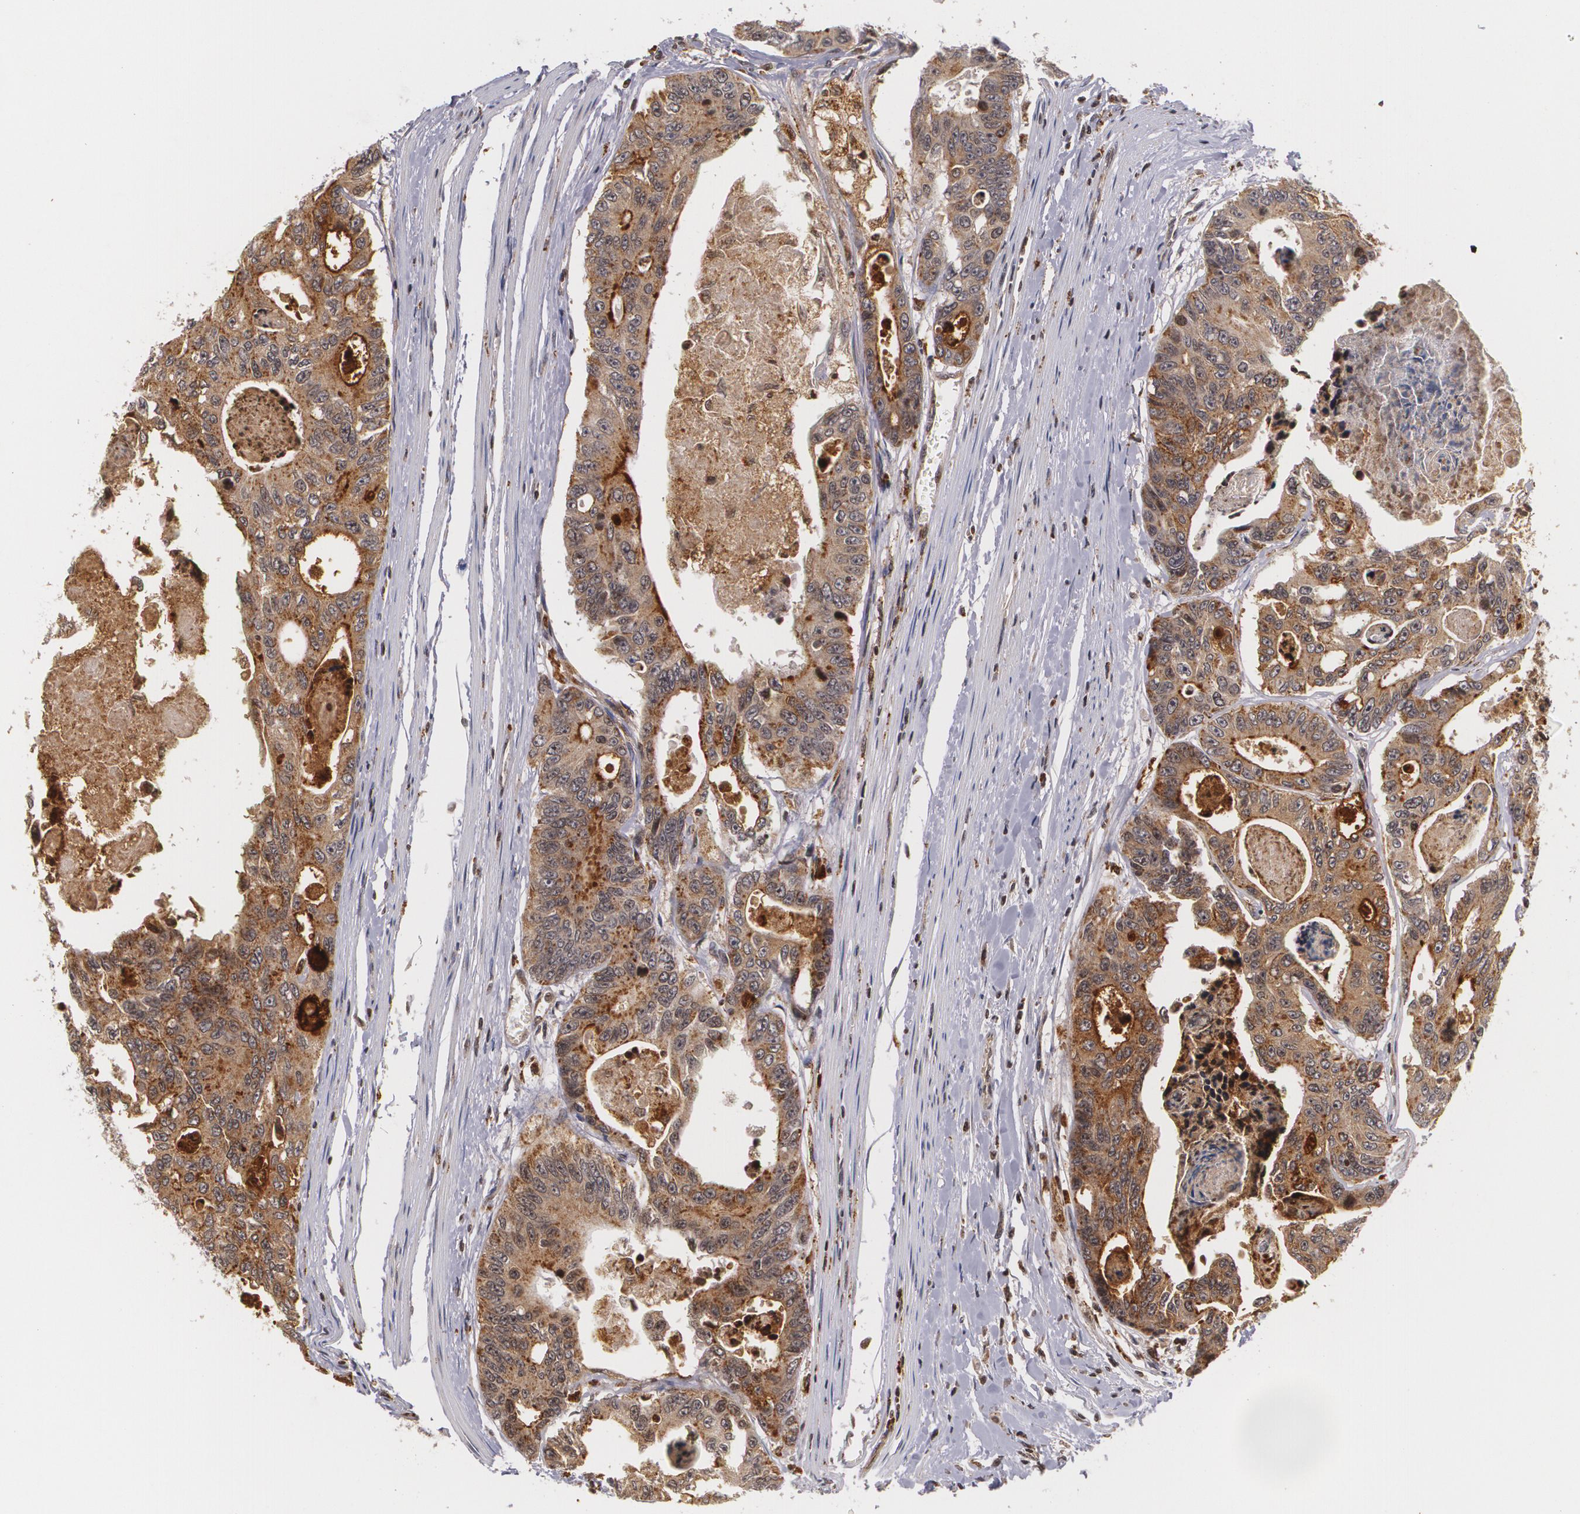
{"staining": {"intensity": "moderate", "quantity": ">75%", "location": "cytoplasmic/membranous"}, "tissue": "colorectal cancer", "cell_type": "Tumor cells", "image_type": "cancer", "snomed": [{"axis": "morphology", "description": "Adenocarcinoma, NOS"}, {"axis": "topography", "description": "Colon"}], "caption": "Protein staining demonstrates moderate cytoplasmic/membranous staining in about >75% of tumor cells in colorectal adenocarcinoma. The staining was performed using DAB (3,3'-diaminobenzidine), with brown indicating positive protein expression. Nuclei are stained blue with hematoxylin.", "gene": "VAV3", "patient": {"sex": "female", "age": 86}}